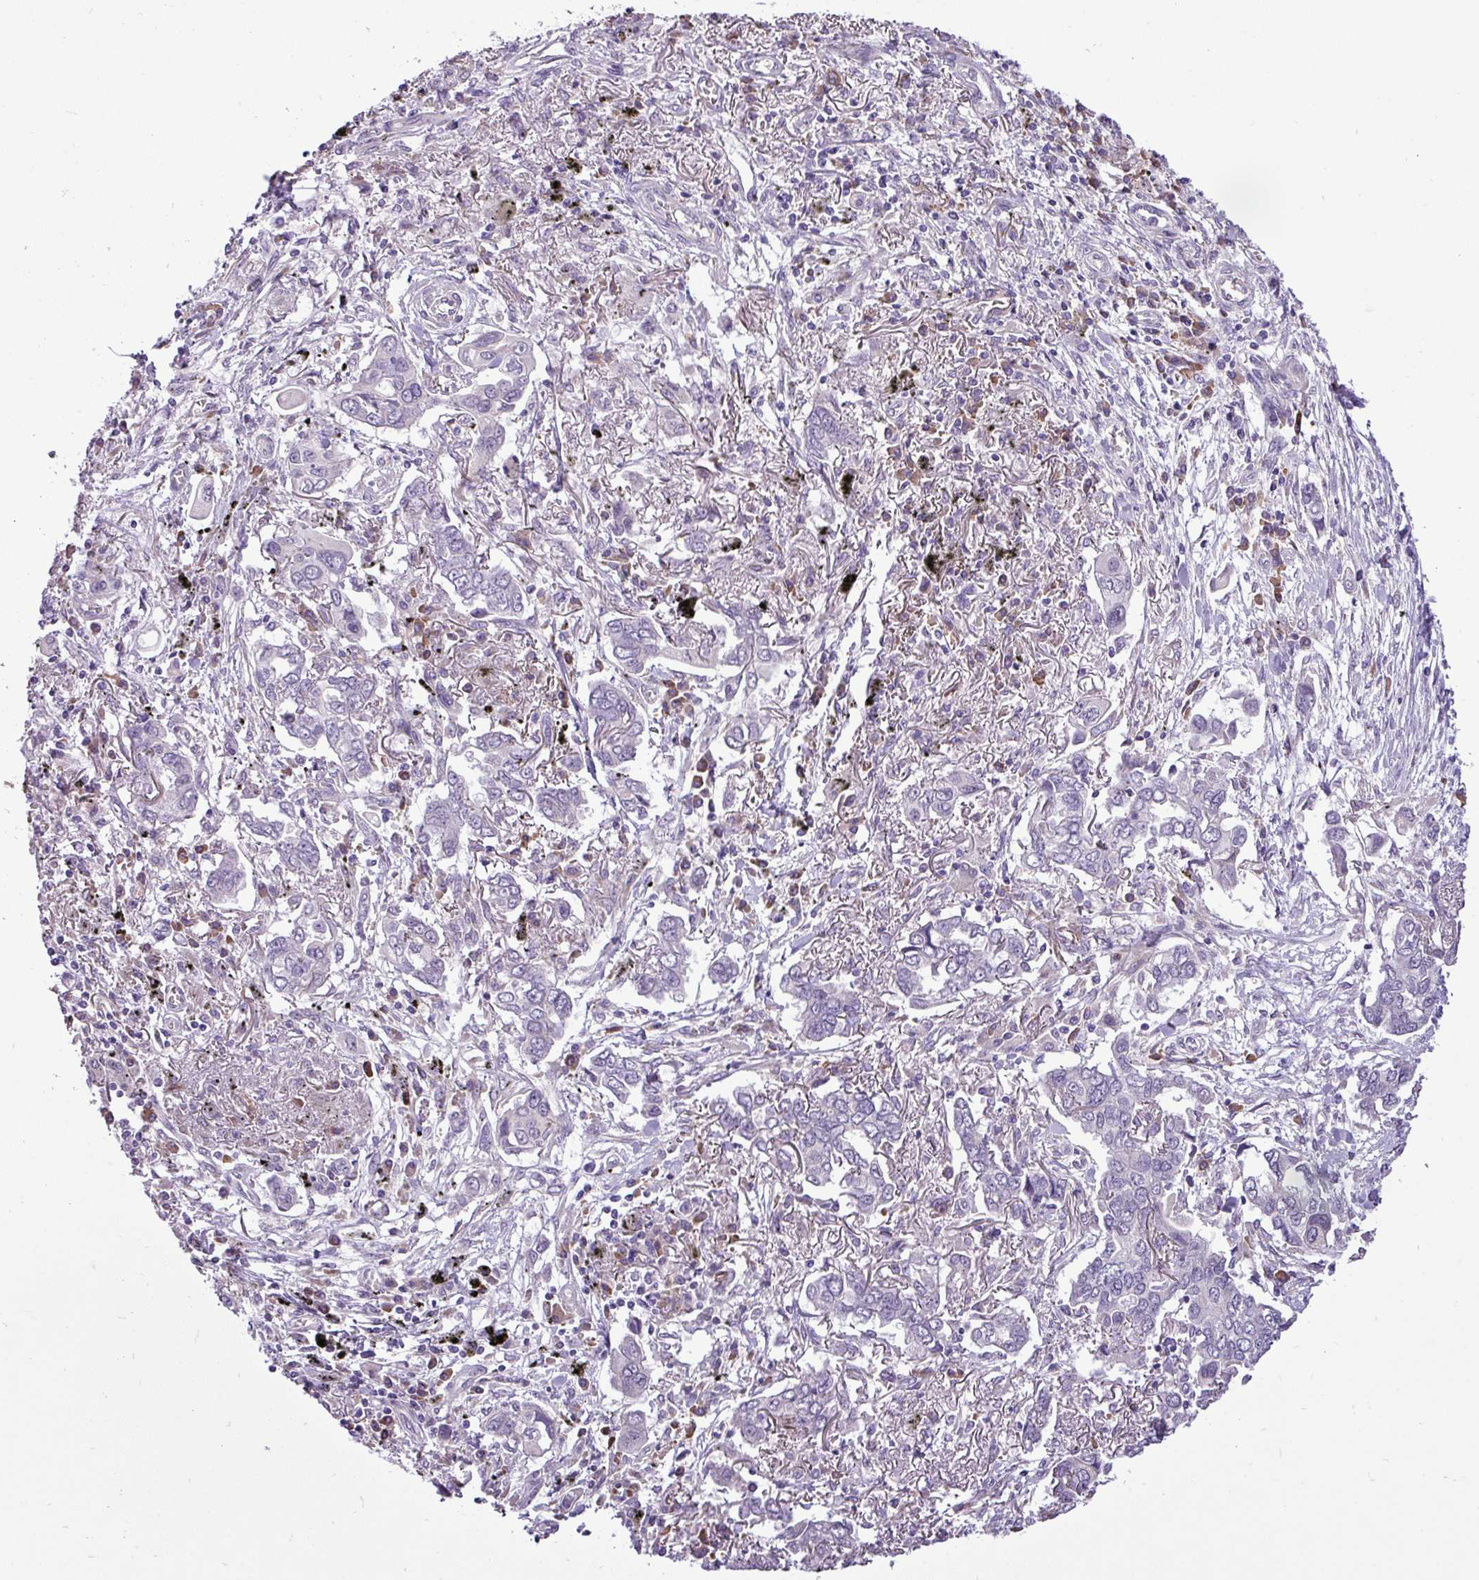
{"staining": {"intensity": "negative", "quantity": "none", "location": "none"}, "tissue": "lung cancer", "cell_type": "Tumor cells", "image_type": "cancer", "snomed": [{"axis": "morphology", "description": "Adenocarcinoma, NOS"}, {"axis": "topography", "description": "Lung"}], "caption": "Immunohistochemistry micrograph of neoplastic tissue: adenocarcinoma (lung) stained with DAB exhibits no significant protein staining in tumor cells. (Brightfield microscopy of DAB (3,3'-diaminobenzidine) immunohistochemistry (IHC) at high magnification).", "gene": "MOCS3", "patient": {"sex": "male", "age": 76}}